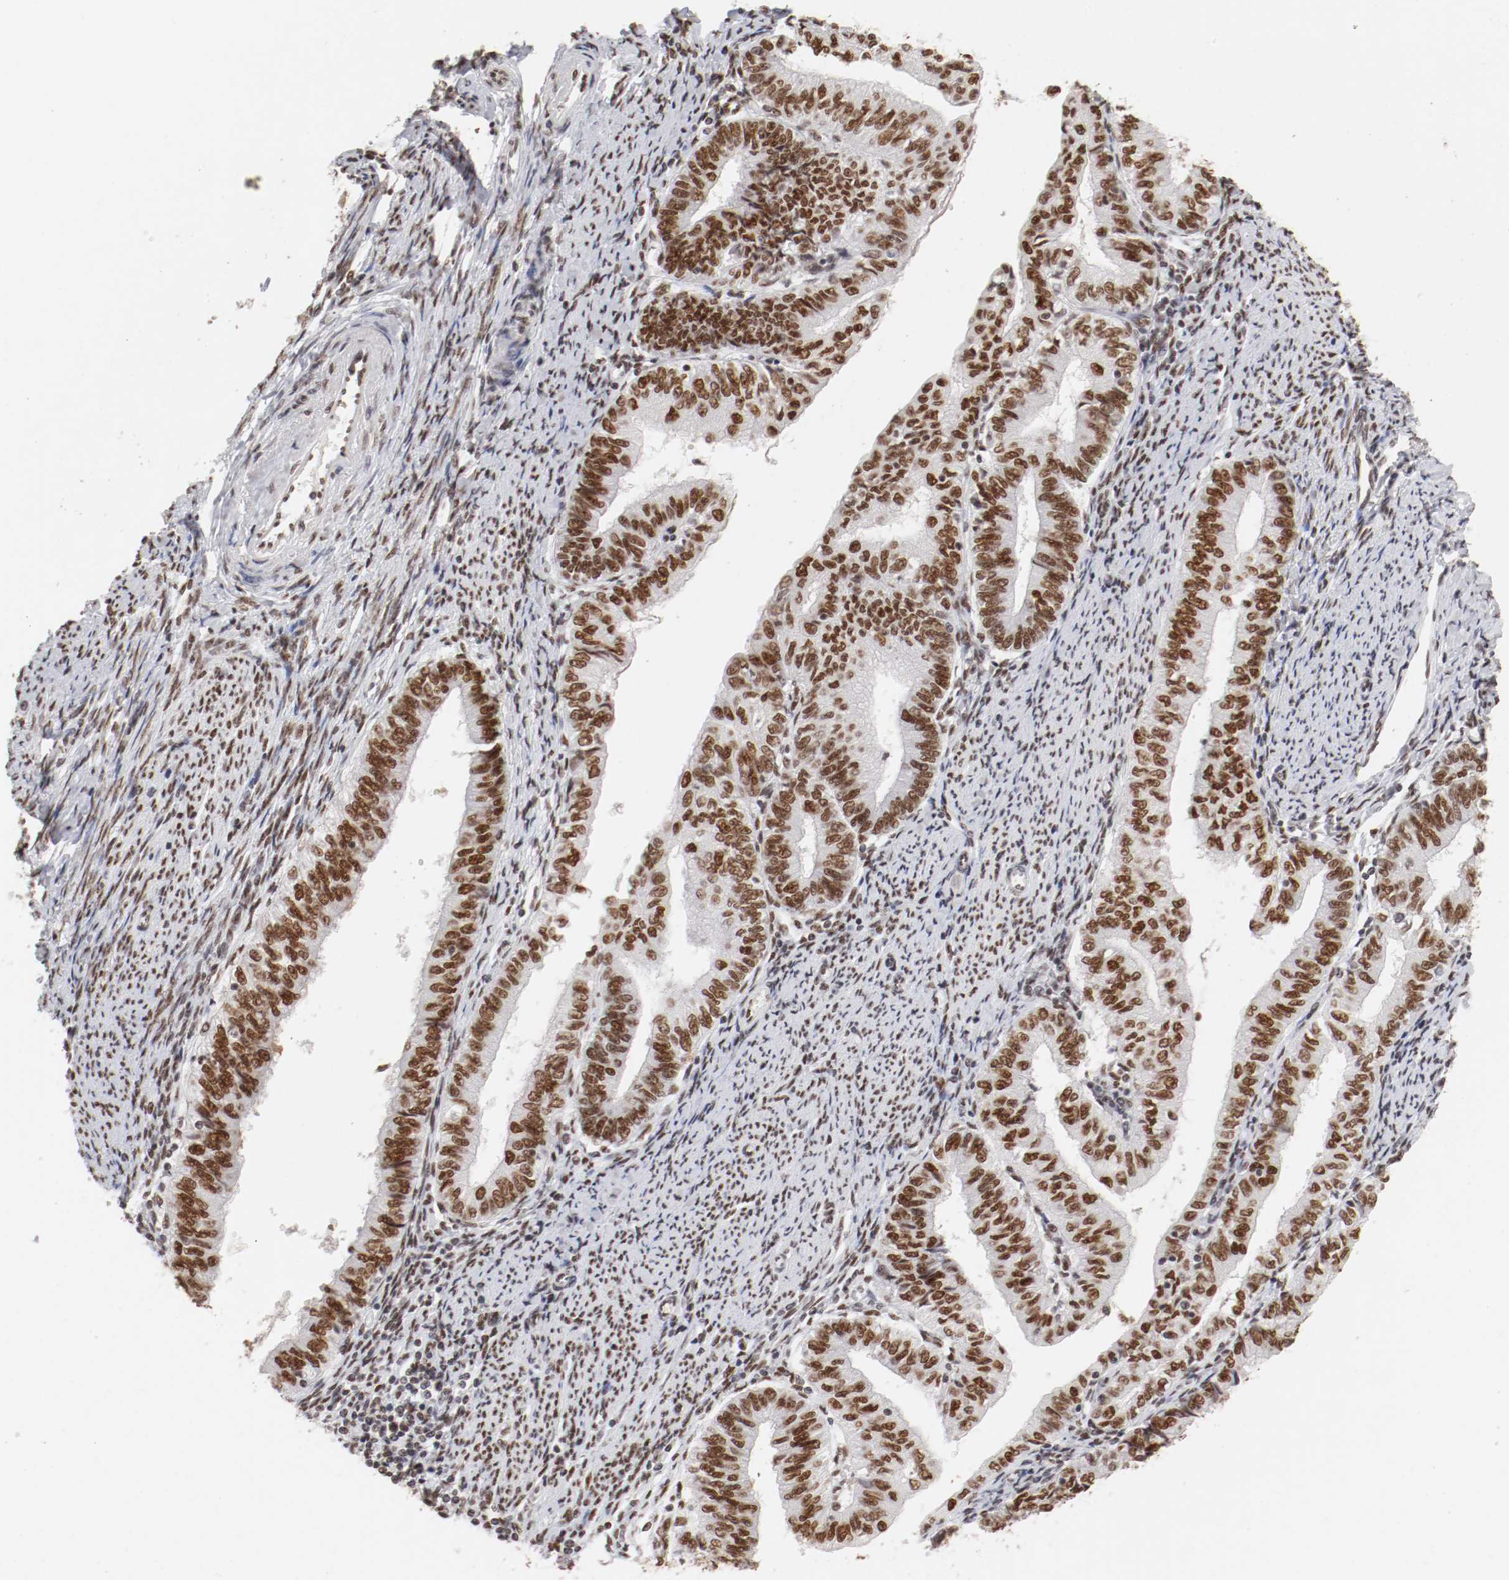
{"staining": {"intensity": "strong", "quantity": ">75%", "location": "nuclear"}, "tissue": "endometrial cancer", "cell_type": "Tumor cells", "image_type": "cancer", "snomed": [{"axis": "morphology", "description": "Adenocarcinoma, NOS"}, {"axis": "topography", "description": "Endometrium"}], "caption": "This micrograph shows immunohistochemistry staining of endometrial cancer, with high strong nuclear positivity in approximately >75% of tumor cells.", "gene": "TP53BP1", "patient": {"sex": "female", "age": 66}}